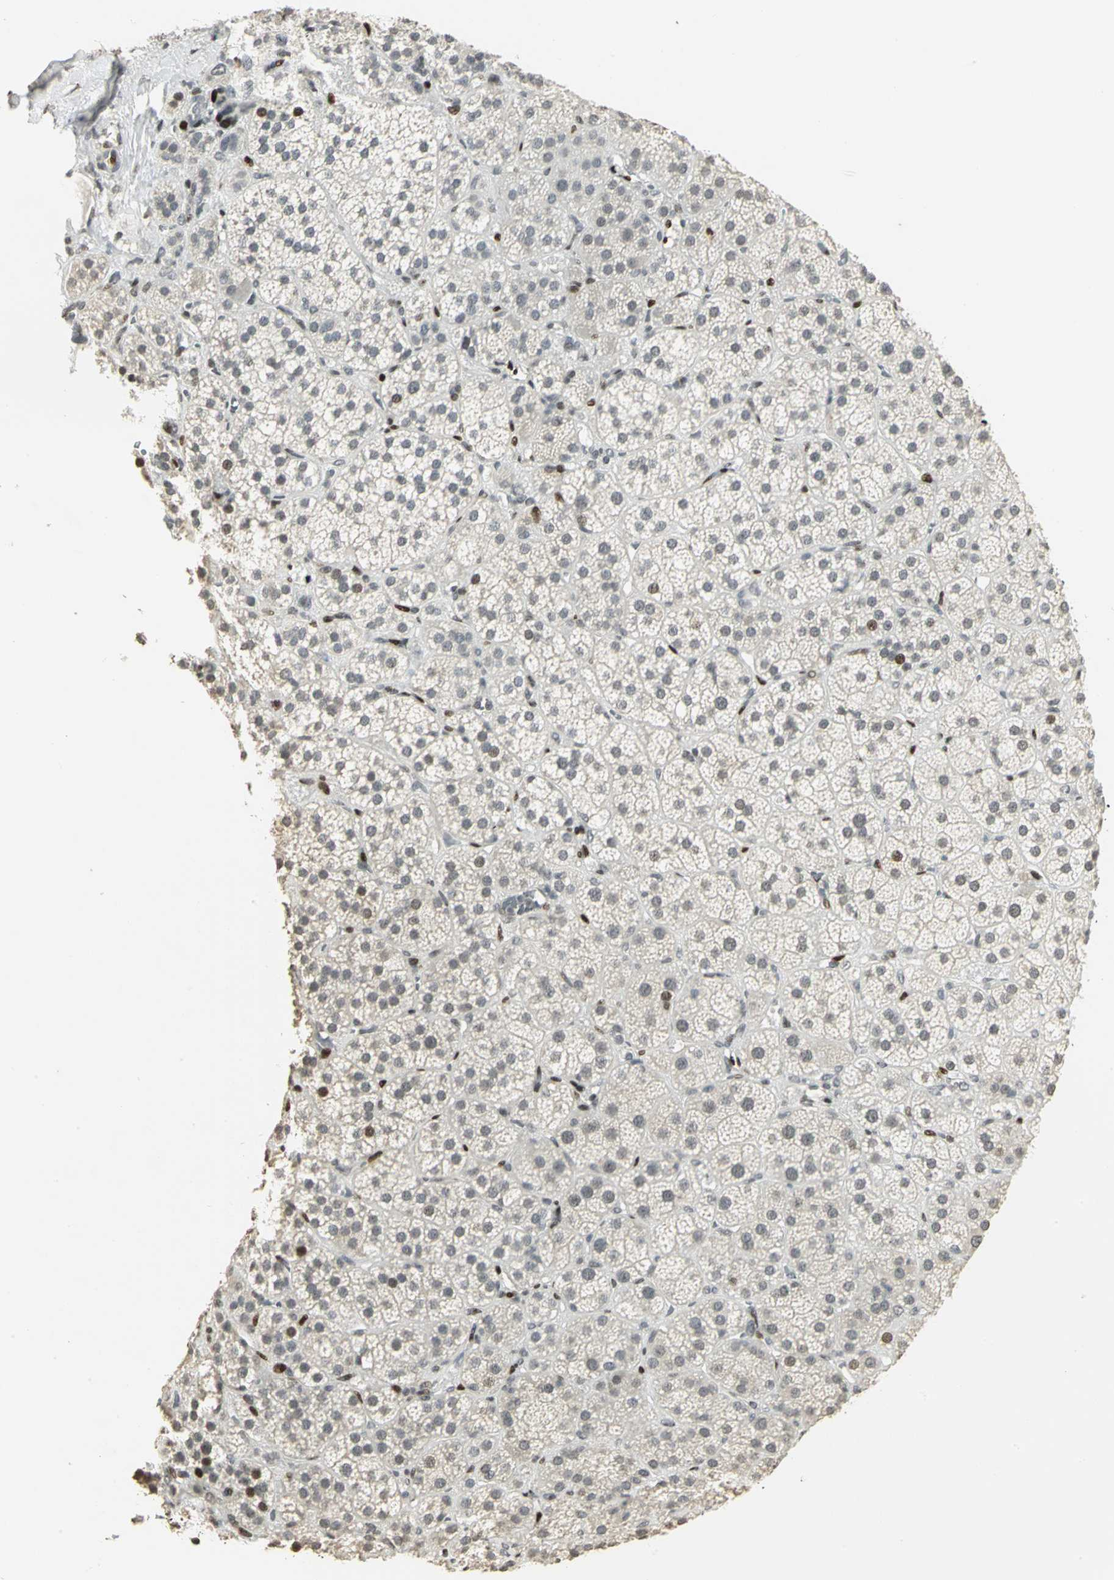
{"staining": {"intensity": "strong", "quantity": "25%-75%", "location": "nuclear"}, "tissue": "adrenal gland", "cell_type": "Glandular cells", "image_type": "normal", "snomed": [{"axis": "morphology", "description": "Normal tissue, NOS"}, {"axis": "topography", "description": "Adrenal gland"}], "caption": "Adrenal gland was stained to show a protein in brown. There is high levels of strong nuclear positivity in about 25%-75% of glandular cells.", "gene": "KDM1A", "patient": {"sex": "female", "age": 71}}